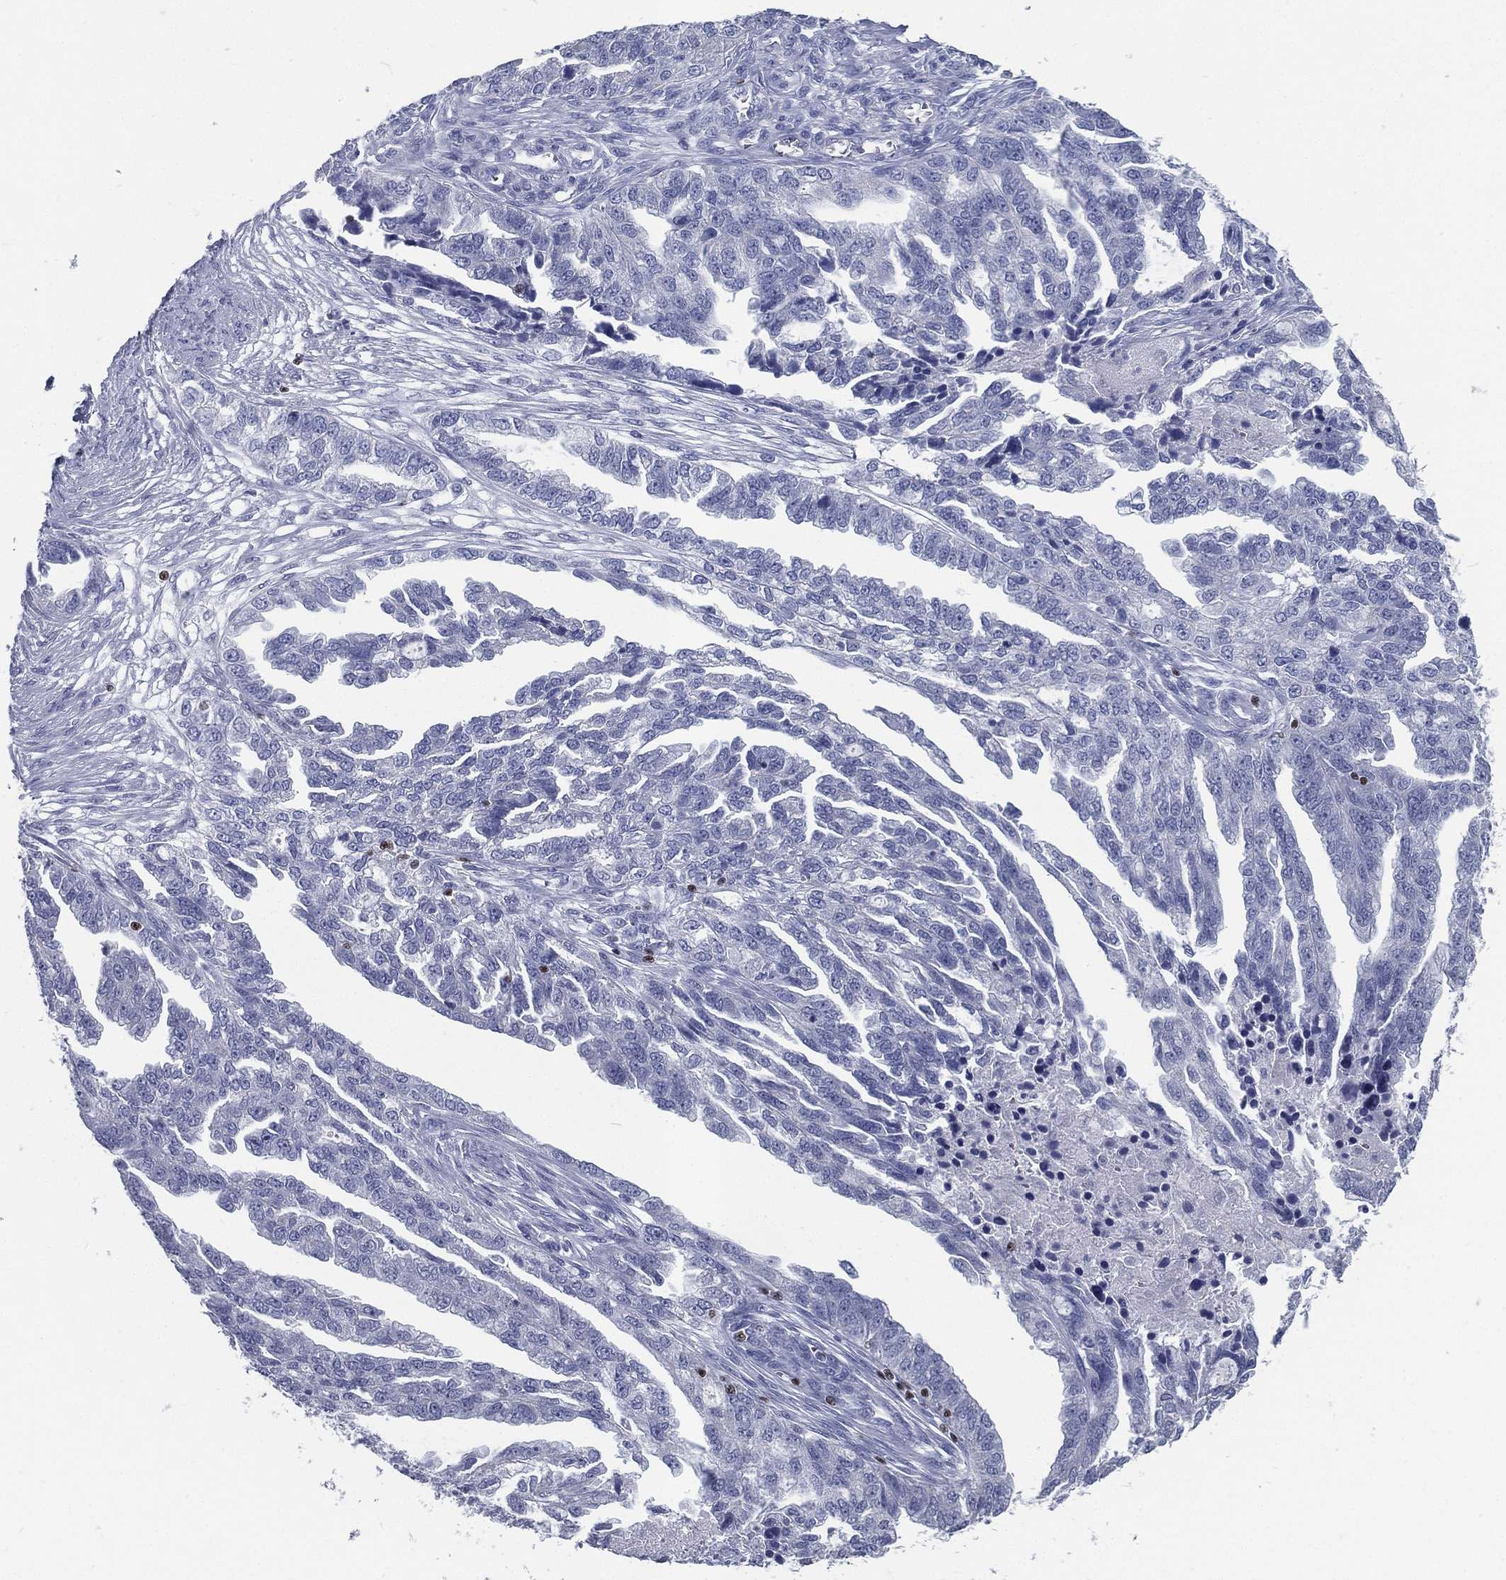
{"staining": {"intensity": "negative", "quantity": "none", "location": "none"}, "tissue": "ovarian cancer", "cell_type": "Tumor cells", "image_type": "cancer", "snomed": [{"axis": "morphology", "description": "Cystadenocarcinoma, serous, NOS"}, {"axis": "topography", "description": "Ovary"}], "caption": "Human ovarian serous cystadenocarcinoma stained for a protein using immunohistochemistry displays no positivity in tumor cells.", "gene": "PYHIN1", "patient": {"sex": "female", "age": 51}}